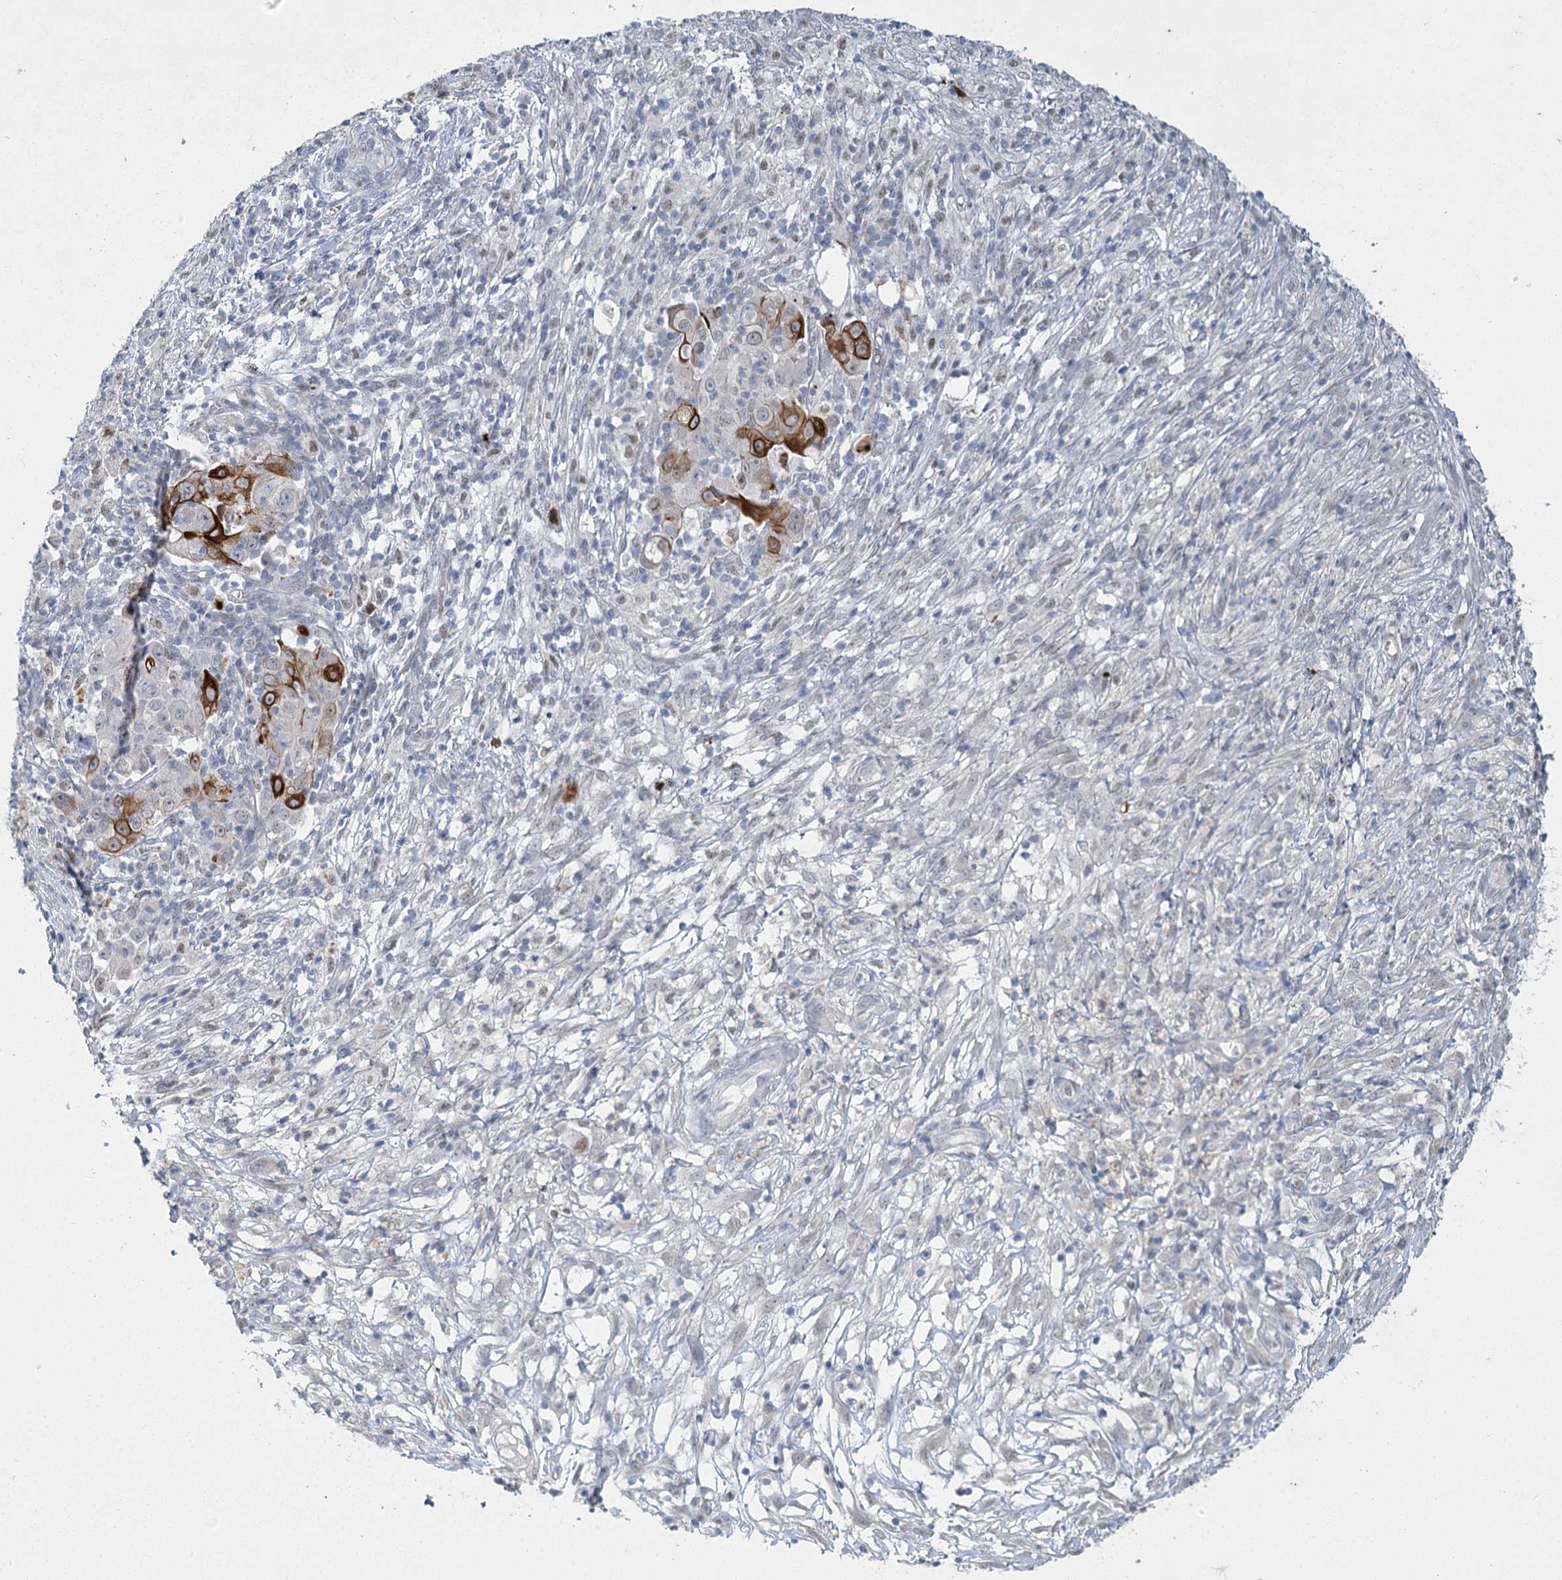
{"staining": {"intensity": "strong", "quantity": "<25%", "location": "cytoplasmic/membranous"}, "tissue": "ovarian cancer", "cell_type": "Tumor cells", "image_type": "cancer", "snomed": [{"axis": "morphology", "description": "Carcinoma, endometroid"}, {"axis": "topography", "description": "Ovary"}], "caption": "IHC of ovarian cancer demonstrates medium levels of strong cytoplasmic/membranous positivity in about <25% of tumor cells.", "gene": "ABITRAM", "patient": {"sex": "female", "age": 42}}